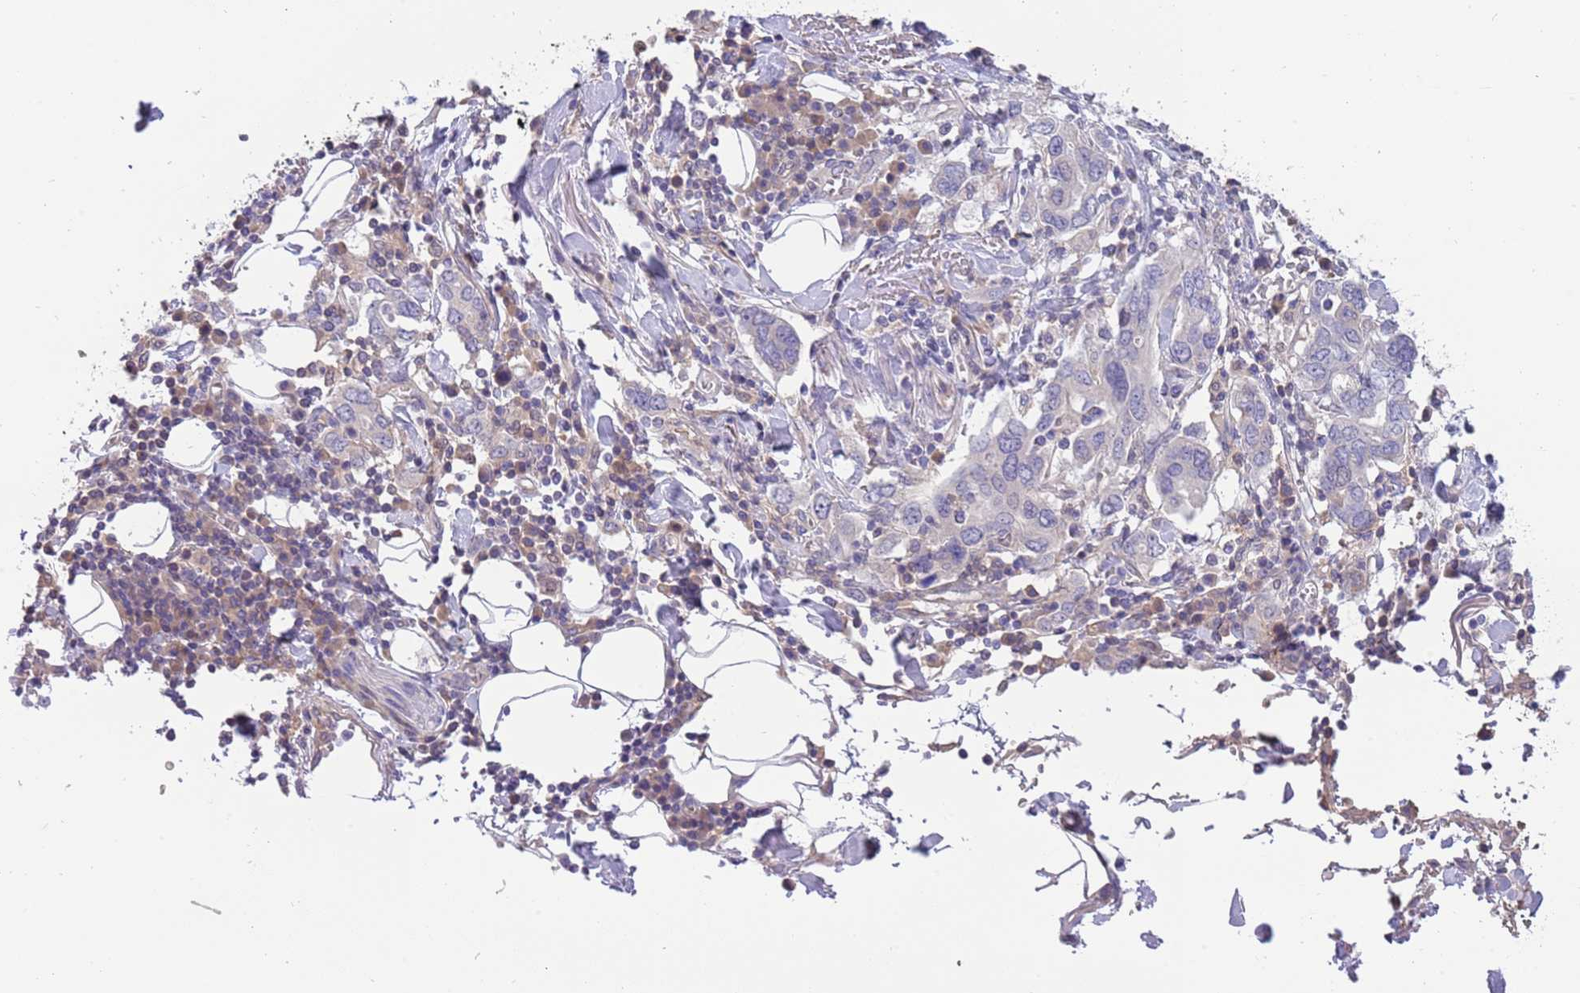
{"staining": {"intensity": "negative", "quantity": "none", "location": "none"}, "tissue": "stomach cancer", "cell_type": "Tumor cells", "image_type": "cancer", "snomed": [{"axis": "morphology", "description": "Adenocarcinoma, NOS"}, {"axis": "topography", "description": "Stomach, upper"}, {"axis": "topography", "description": "Stomach"}], "caption": "Tumor cells show no significant staining in stomach cancer (adenocarcinoma).", "gene": "CABYR", "patient": {"sex": "male", "age": 62}}